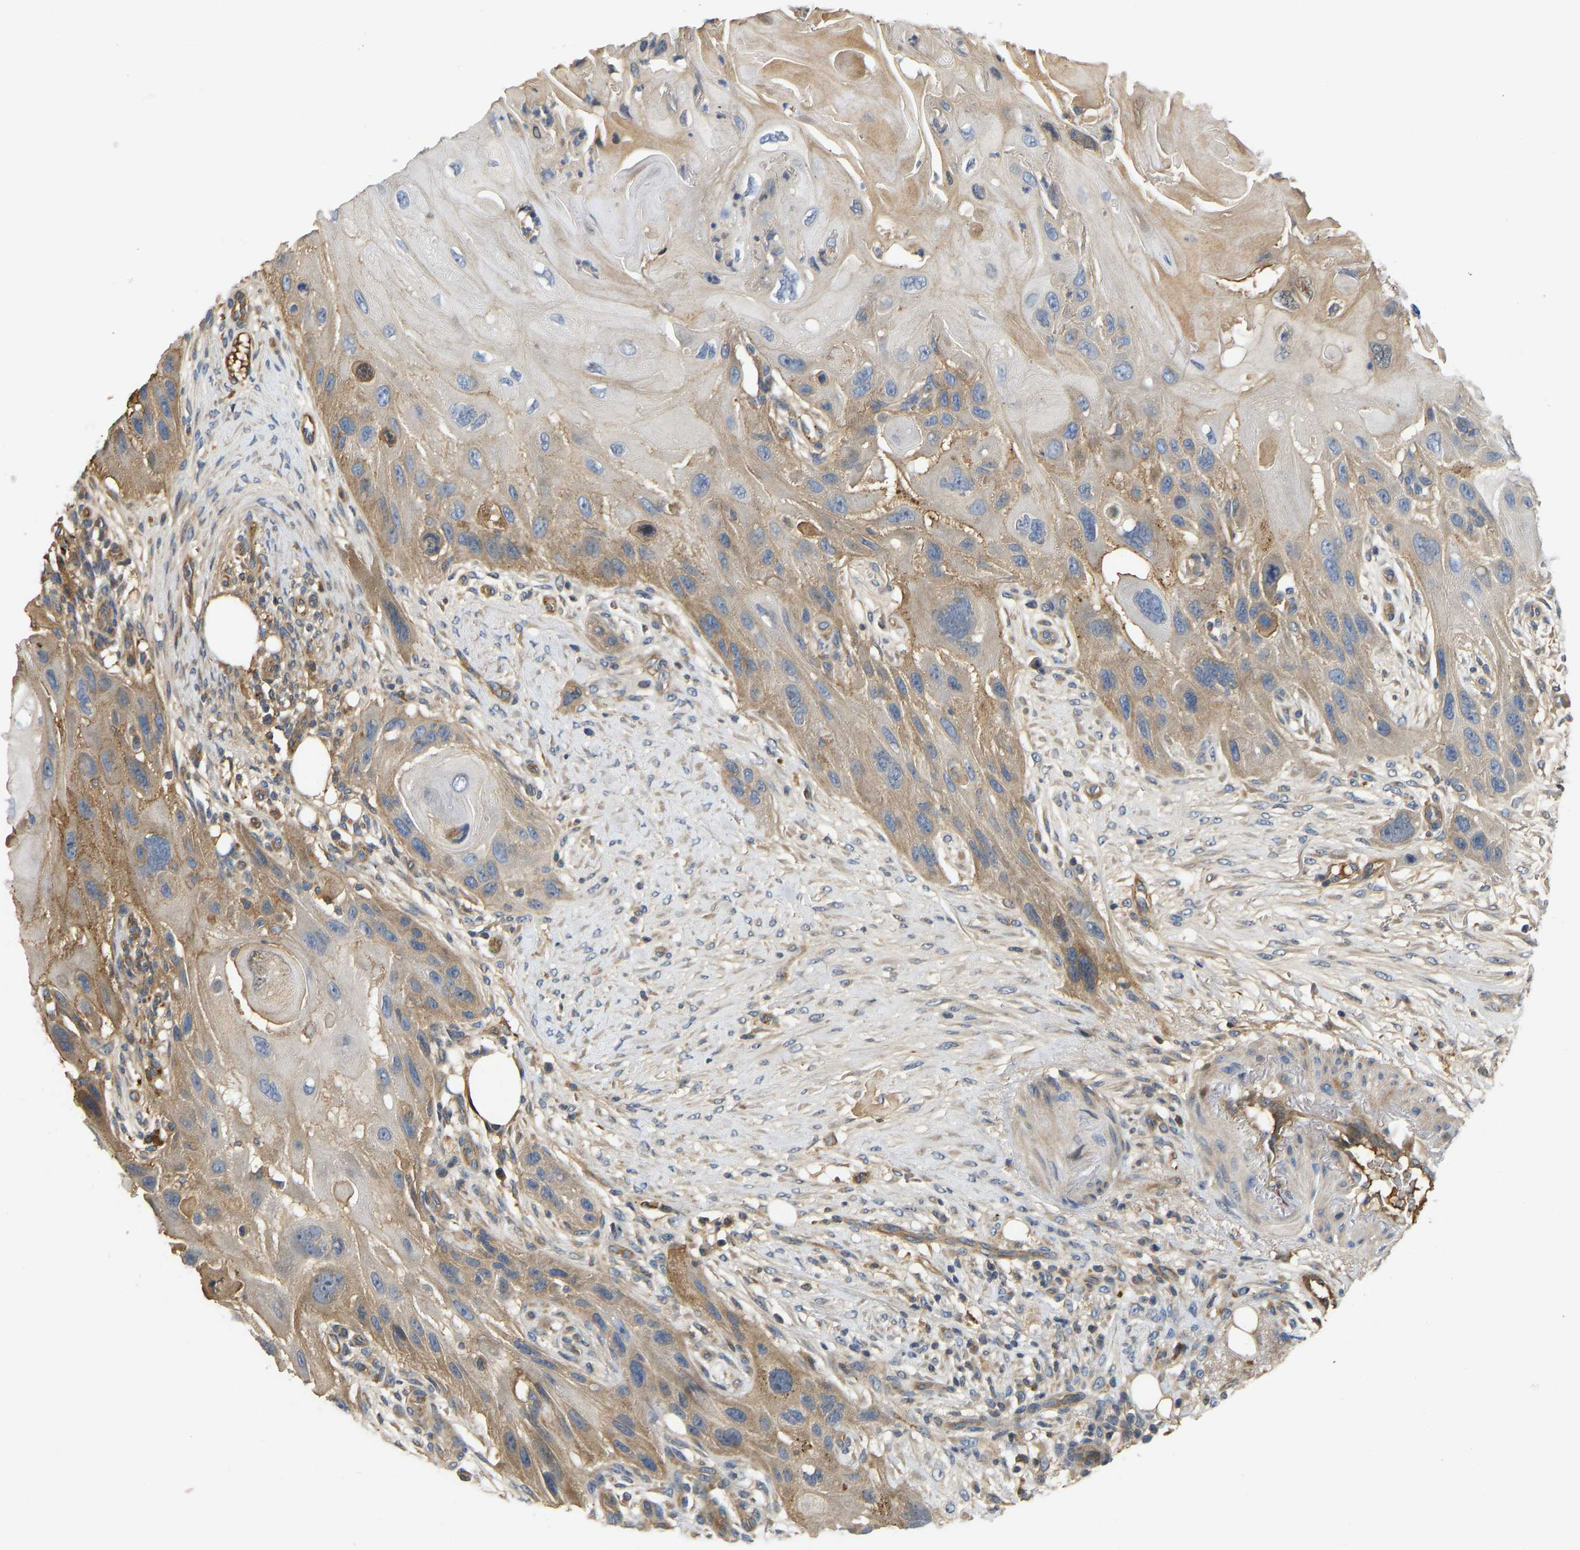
{"staining": {"intensity": "weak", "quantity": ">75%", "location": "cytoplasmic/membranous"}, "tissue": "skin cancer", "cell_type": "Tumor cells", "image_type": "cancer", "snomed": [{"axis": "morphology", "description": "Squamous cell carcinoma, NOS"}, {"axis": "topography", "description": "Skin"}], "caption": "IHC (DAB (3,3'-diaminobenzidine)) staining of human skin cancer reveals weak cytoplasmic/membranous protein staining in approximately >75% of tumor cells.", "gene": "VCPKMT", "patient": {"sex": "female", "age": 77}}